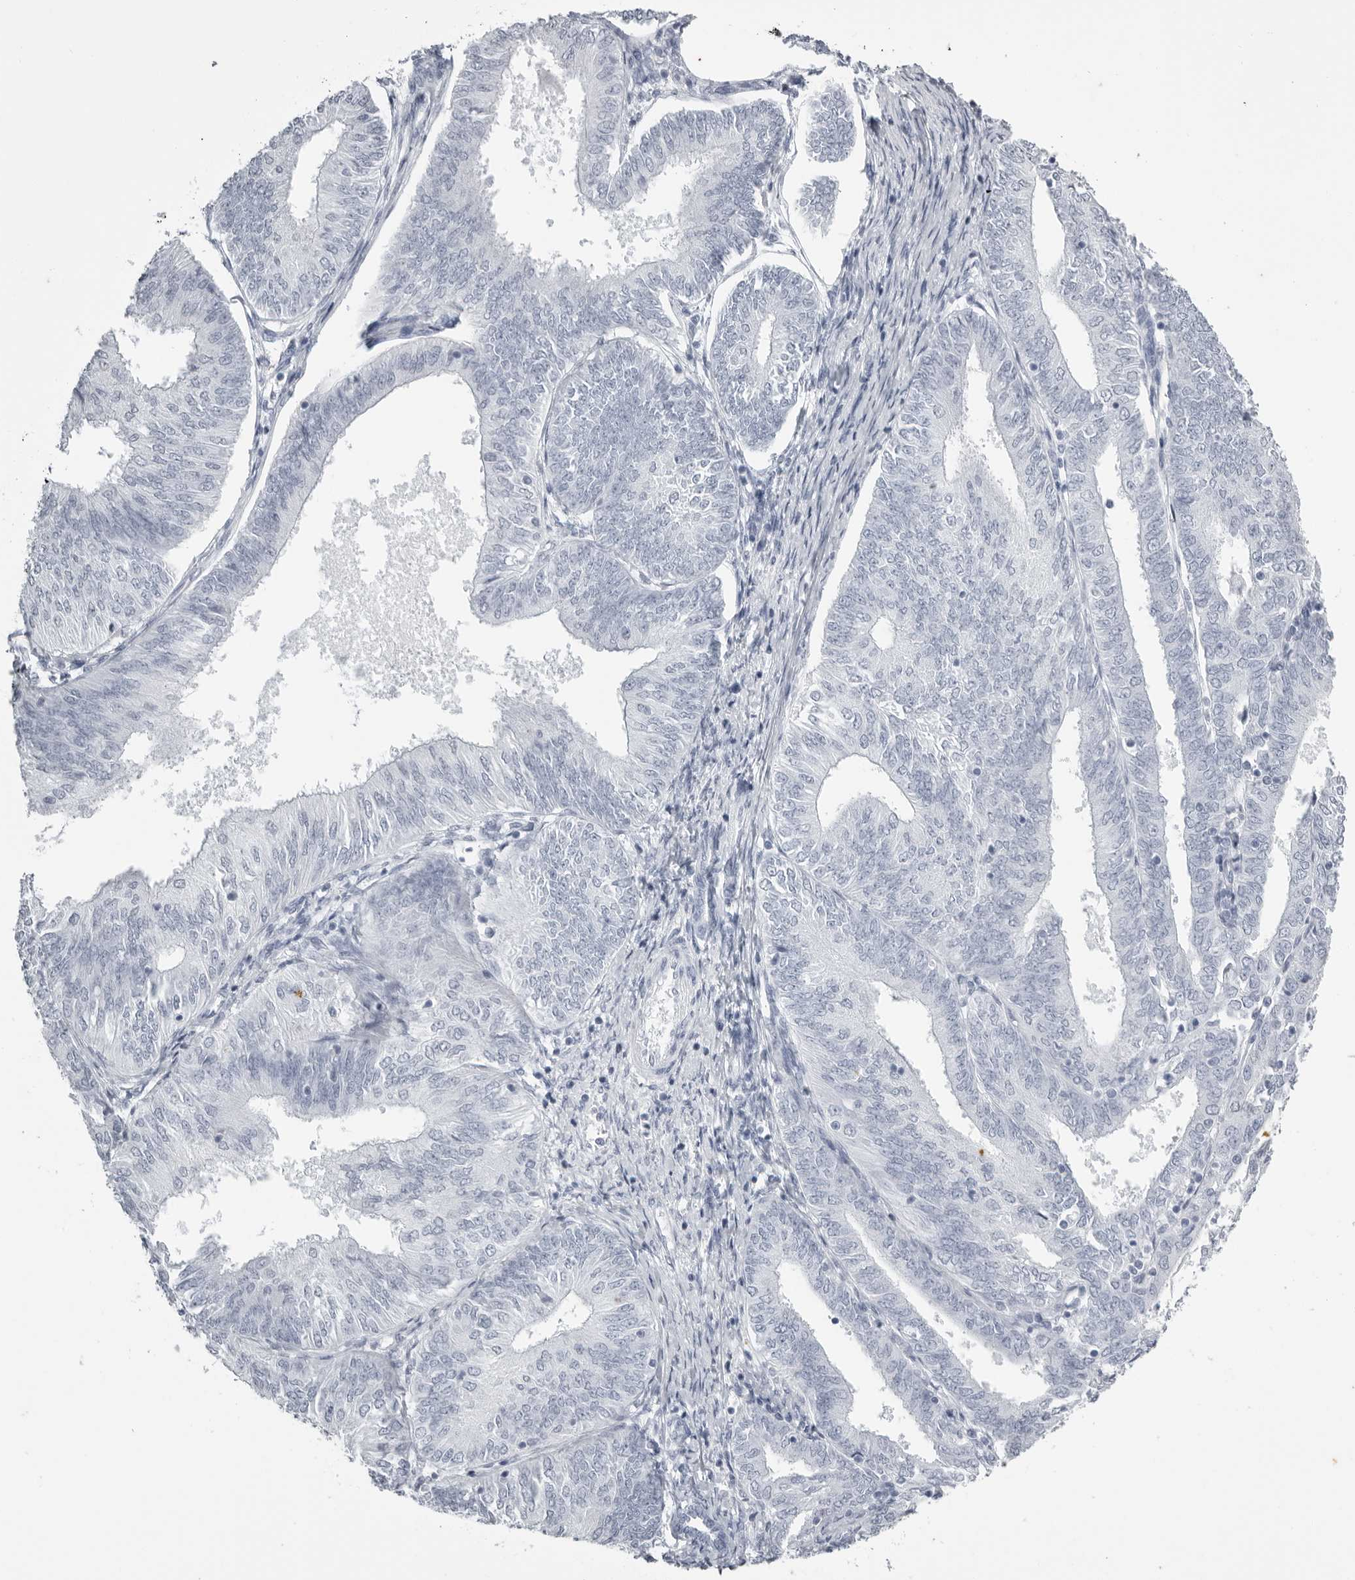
{"staining": {"intensity": "negative", "quantity": "none", "location": "none"}, "tissue": "endometrial cancer", "cell_type": "Tumor cells", "image_type": "cancer", "snomed": [{"axis": "morphology", "description": "Adenocarcinoma, NOS"}, {"axis": "topography", "description": "Endometrium"}], "caption": "This is a photomicrograph of immunohistochemistry (IHC) staining of endometrial cancer, which shows no staining in tumor cells. (DAB IHC visualized using brightfield microscopy, high magnification).", "gene": "KLK9", "patient": {"sex": "female", "age": 58}}